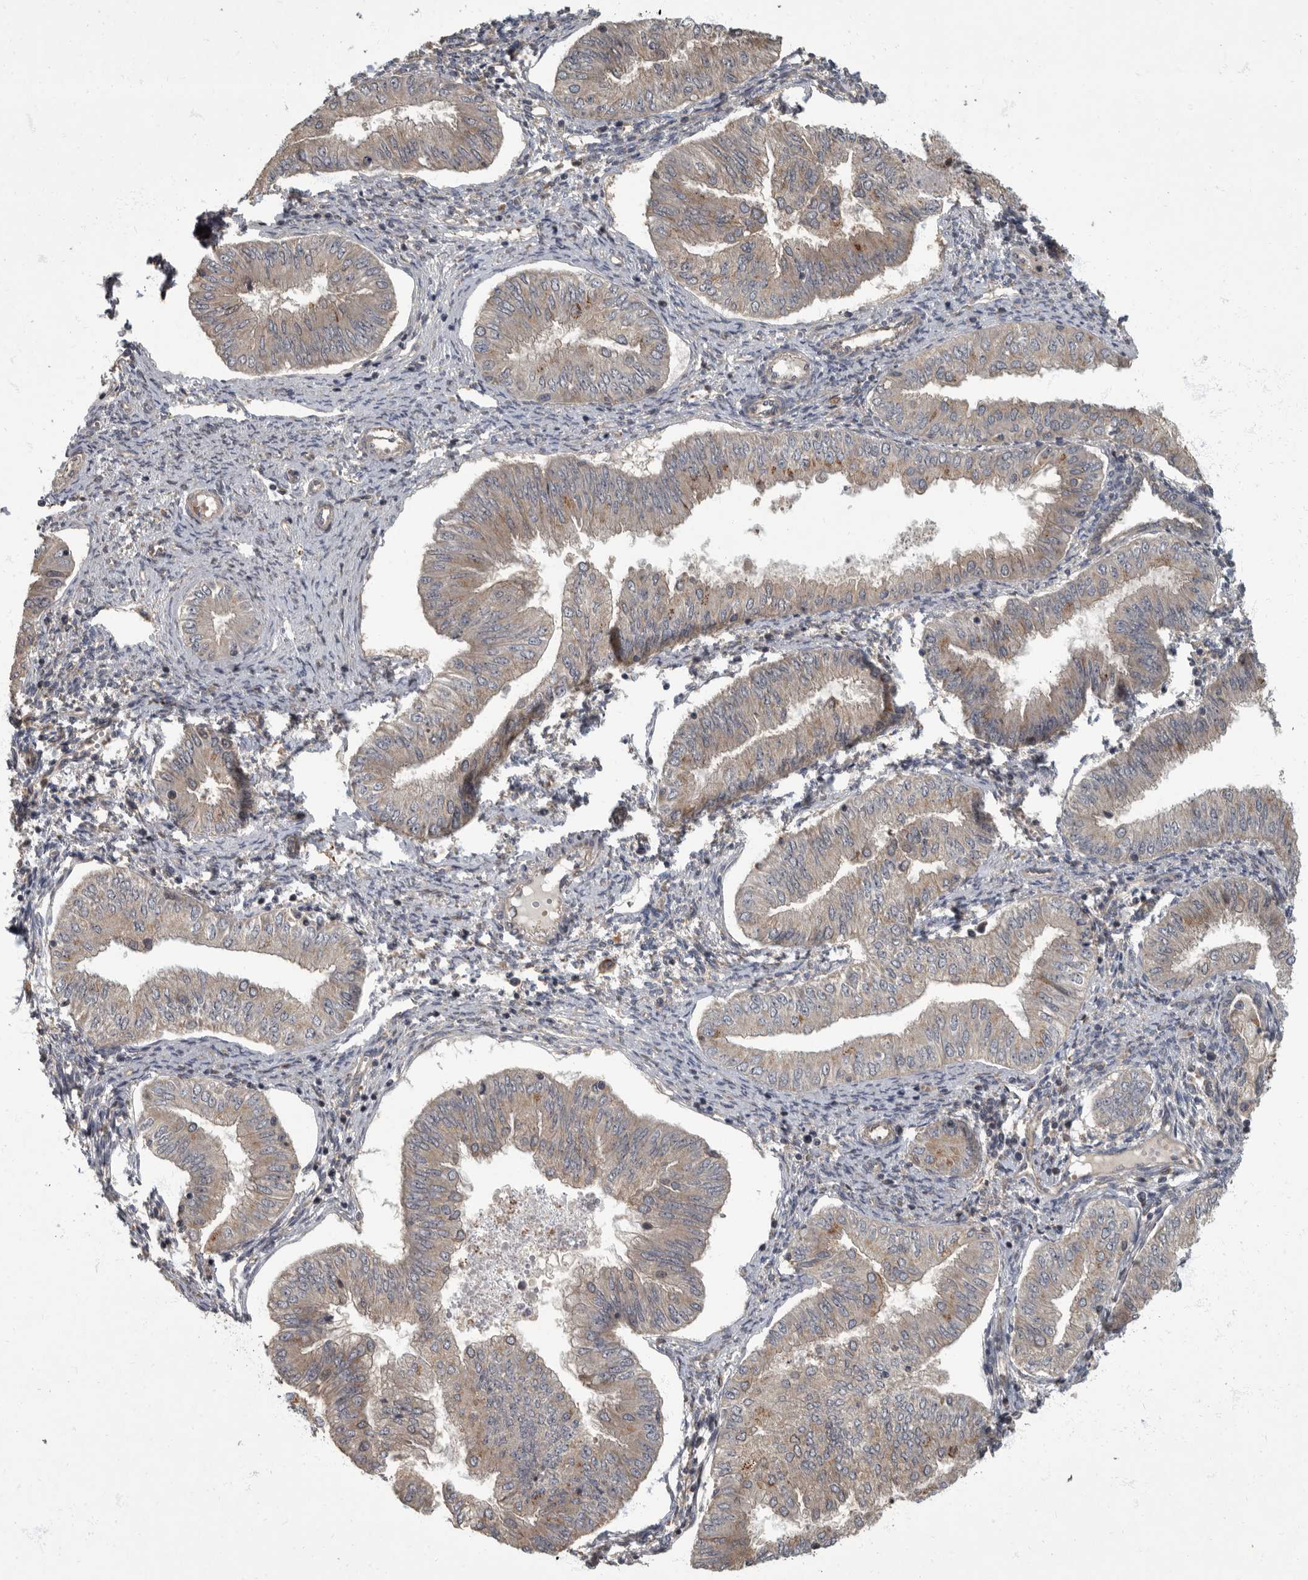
{"staining": {"intensity": "weak", "quantity": "<25%", "location": "cytoplasmic/membranous"}, "tissue": "endometrial cancer", "cell_type": "Tumor cells", "image_type": "cancer", "snomed": [{"axis": "morphology", "description": "Normal tissue, NOS"}, {"axis": "morphology", "description": "Adenocarcinoma, NOS"}, {"axis": "topography", "description": "Endometrium"}], "caption": "Immunohistochemistry of adenocarcinoma (endometrial) displays no positivity in tumor cells.", "gene": "IQCK", "patient": {"sex": "female", "age": 53}}